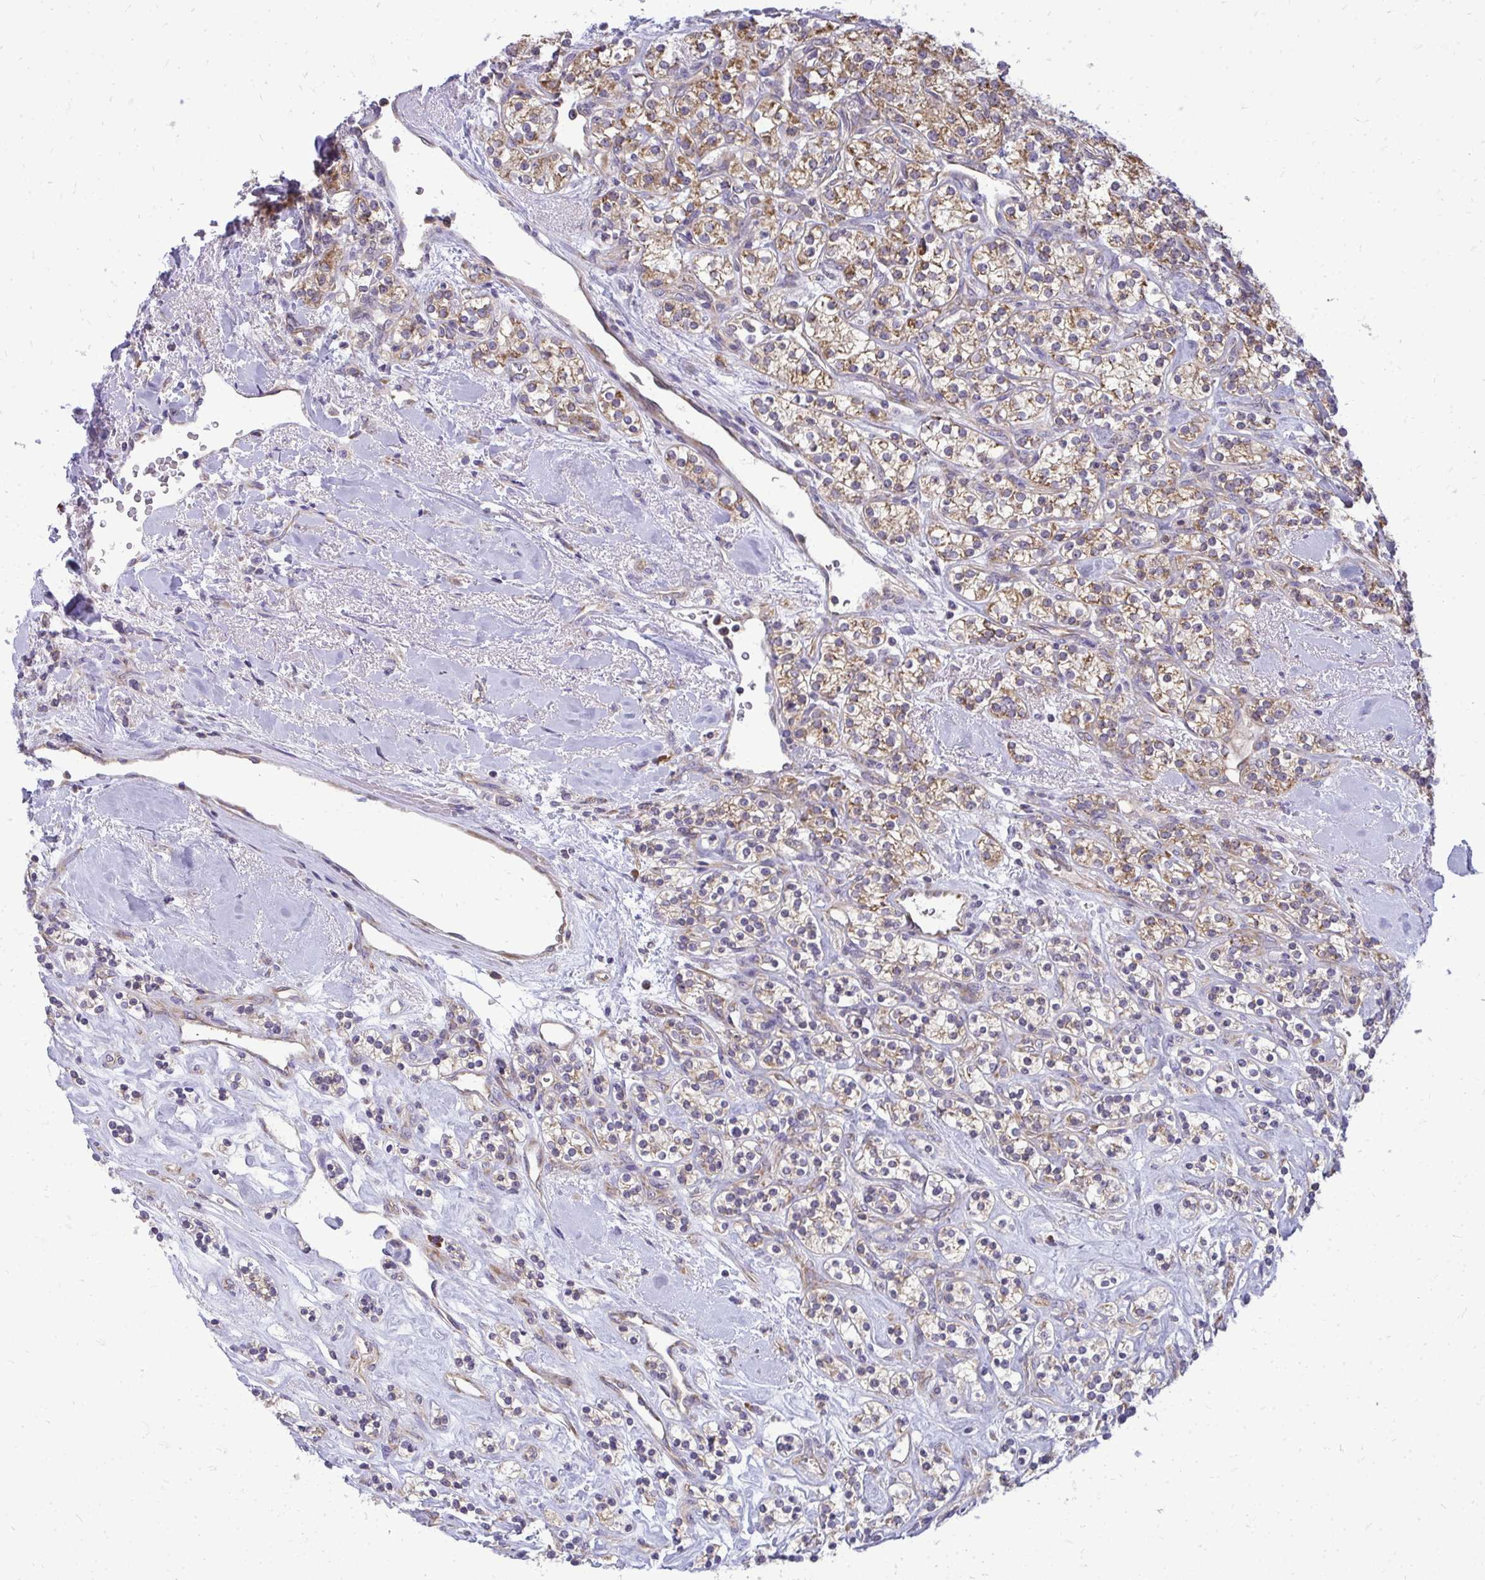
{"staining": {"intensity": "moderate", "quantity": "25%-75%", "location": "cytoplasmic/membranous"}, "tissue": "renal cancer", "cell_type": "Tumor cells", "image_type": "cancer", "snomed": [{"axis": "morphology", "description": "Adenocarcinoma, NOS"}, {"axis": "topography", "description": "Kidney"}], "caption": "Immunohistochemical staining of adenocarcinoma (renal) reveals moderate cytoplasmic/membranous protein positivity in approximately 25%-75% of tumor cells.", "gene": "RPLP2", "patient": {"sex": "male", "age": 77}}